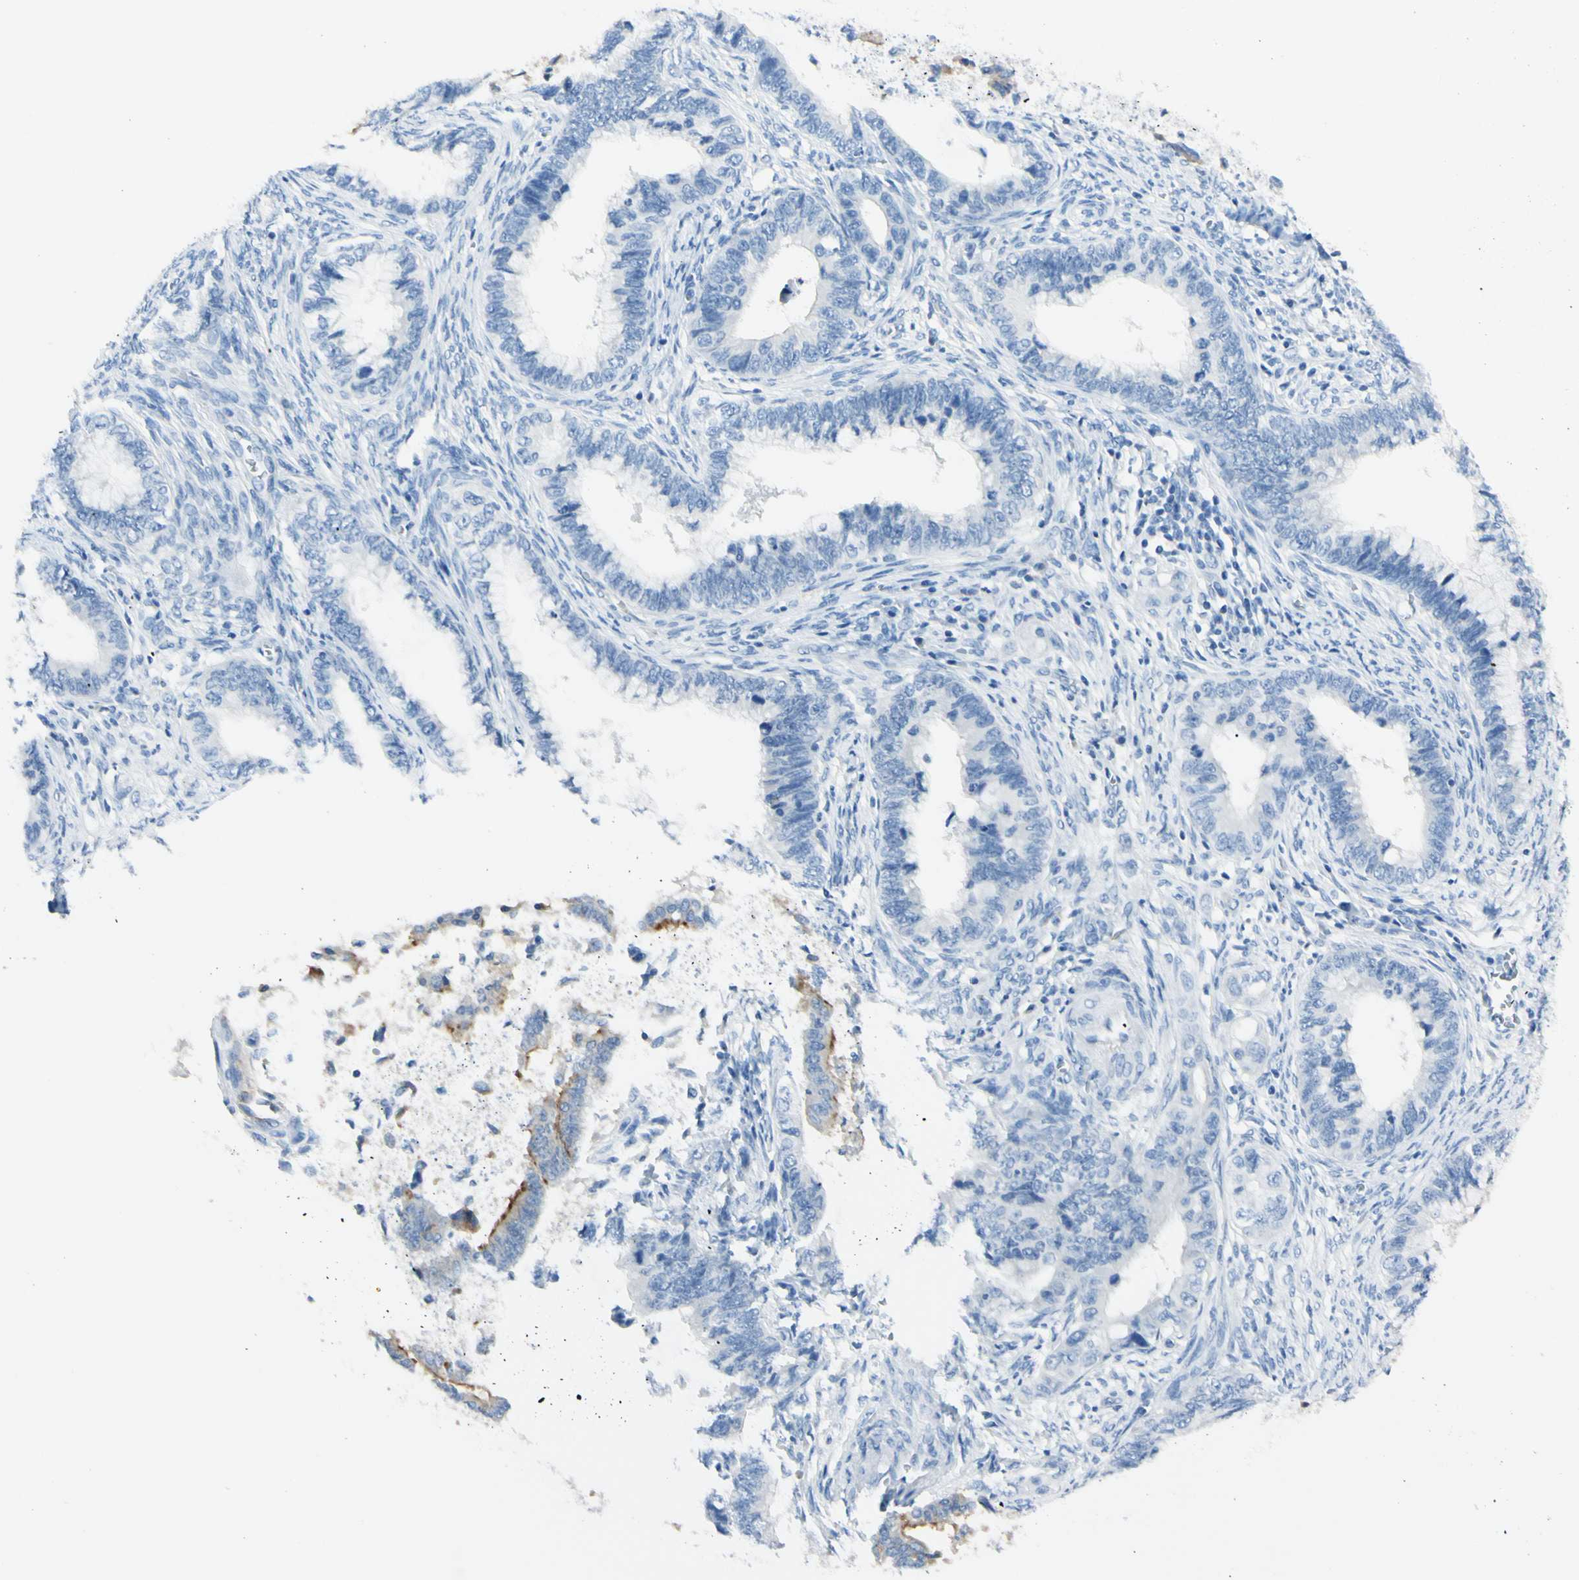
{"staining": {"intensity": "negative", "quantity": "none", "location": "none"}, "tissue": "cervical cancer", "cell_type": "Tumor cells", "image_type": "cancer", "snomed": [{"axis": "morphology", "description": "Adenocarcinoma, NOS"}, {"axis": "topography", "description": "Cervix"}], "caption": "This is a photomicrograph of immunohistochemistry staining of cervical adenocarcinoma, which shows no positivity in tumor cells.", "gene": "FOLH1", "patient": {"sex": "female", "age": 44}}